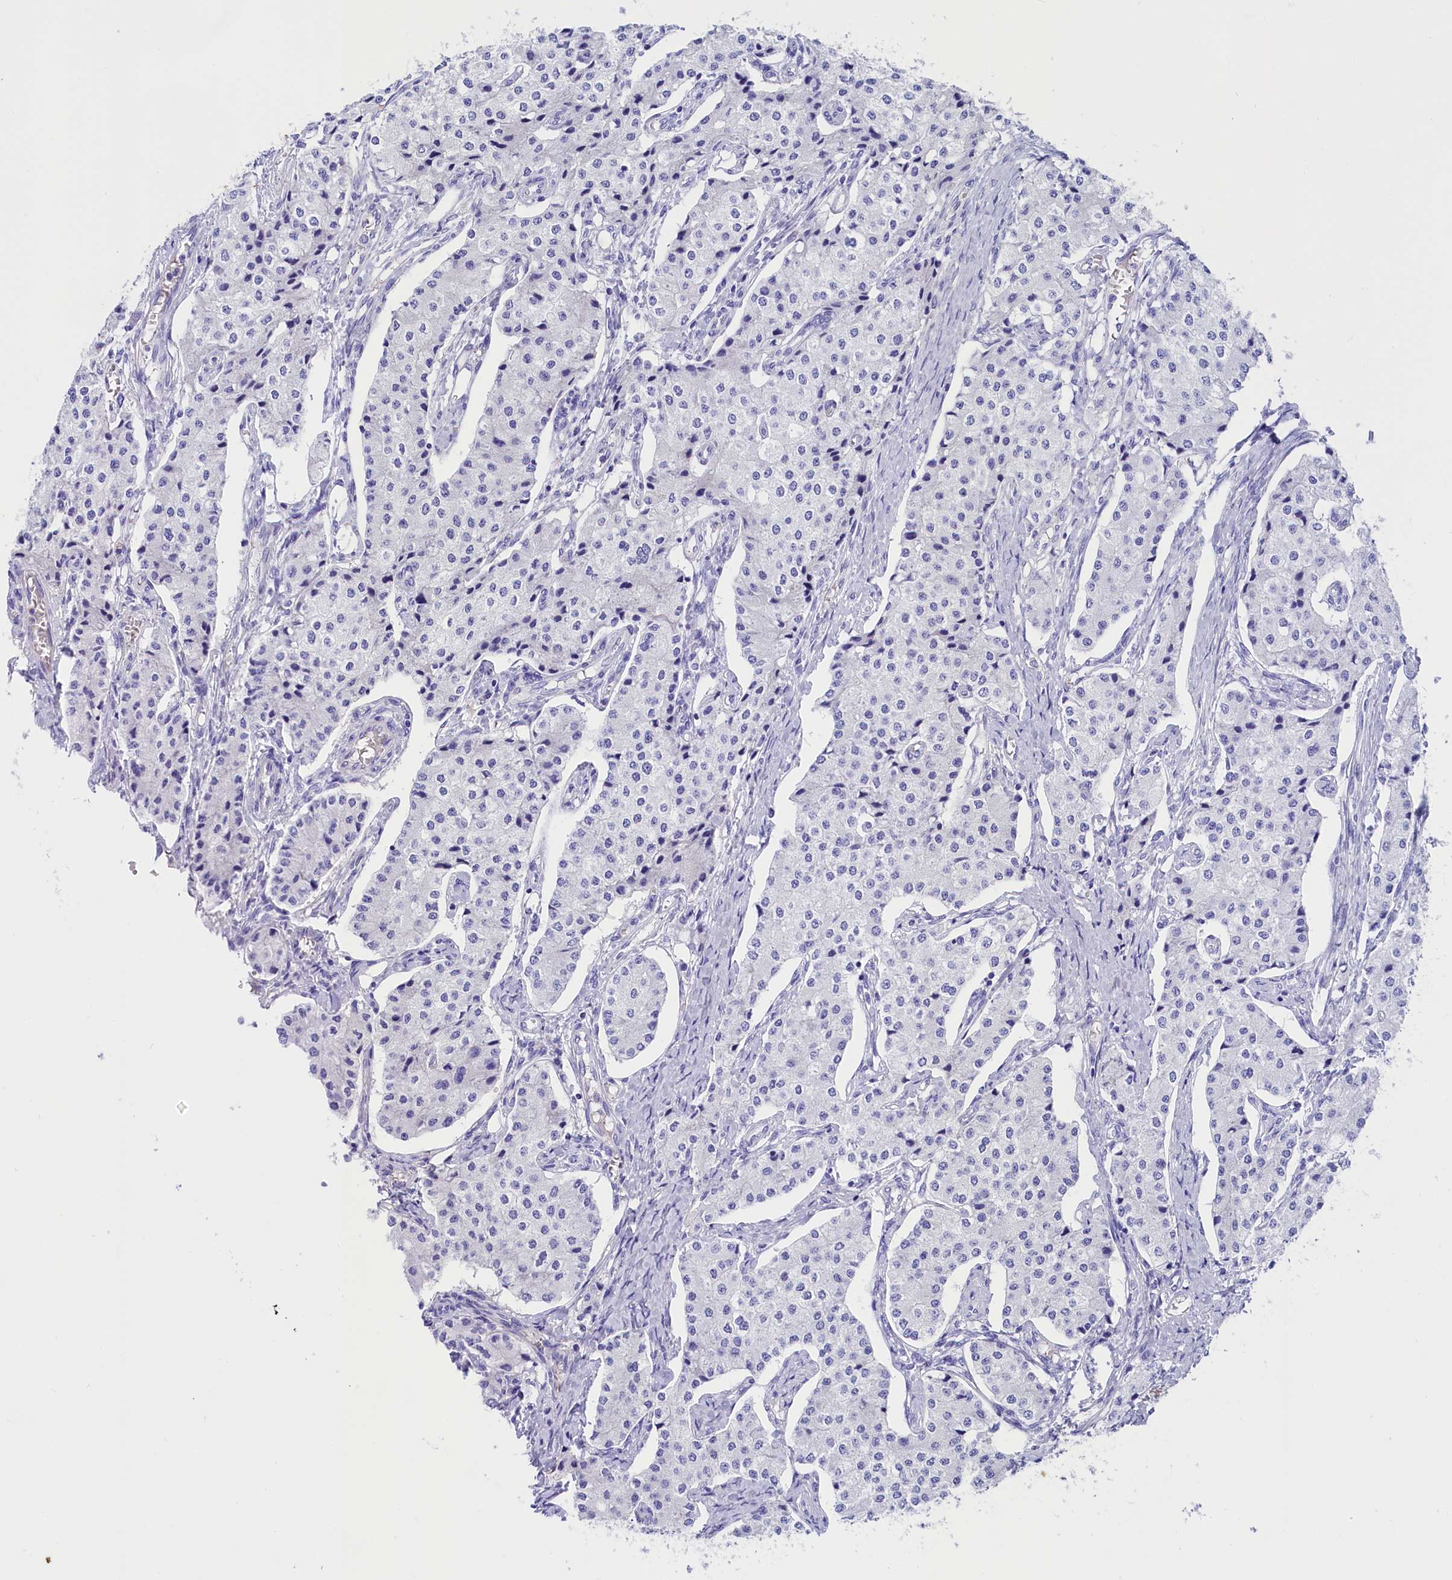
{"staining": {"intensity": "negative", "quantity": "none", "location": "none"}, "tissue": "carcinoid", "cell_type": "Tumor cells", "image_type": "cancer", "snomed": [{"axis": "morphology", "description": "Carcinoid, malignant, NOS"}, {"axis": "topography", "description": "Colon"}], "caption": "Immunohistochemistry (IHC) micrograph of neoplastic tissue: human carcinoid (malignant) stained with DAB exhibits no significant protein positivity in tumor cells.", "gene": "SULT2A1", "patient": {"sex": "female", "age": 52}}